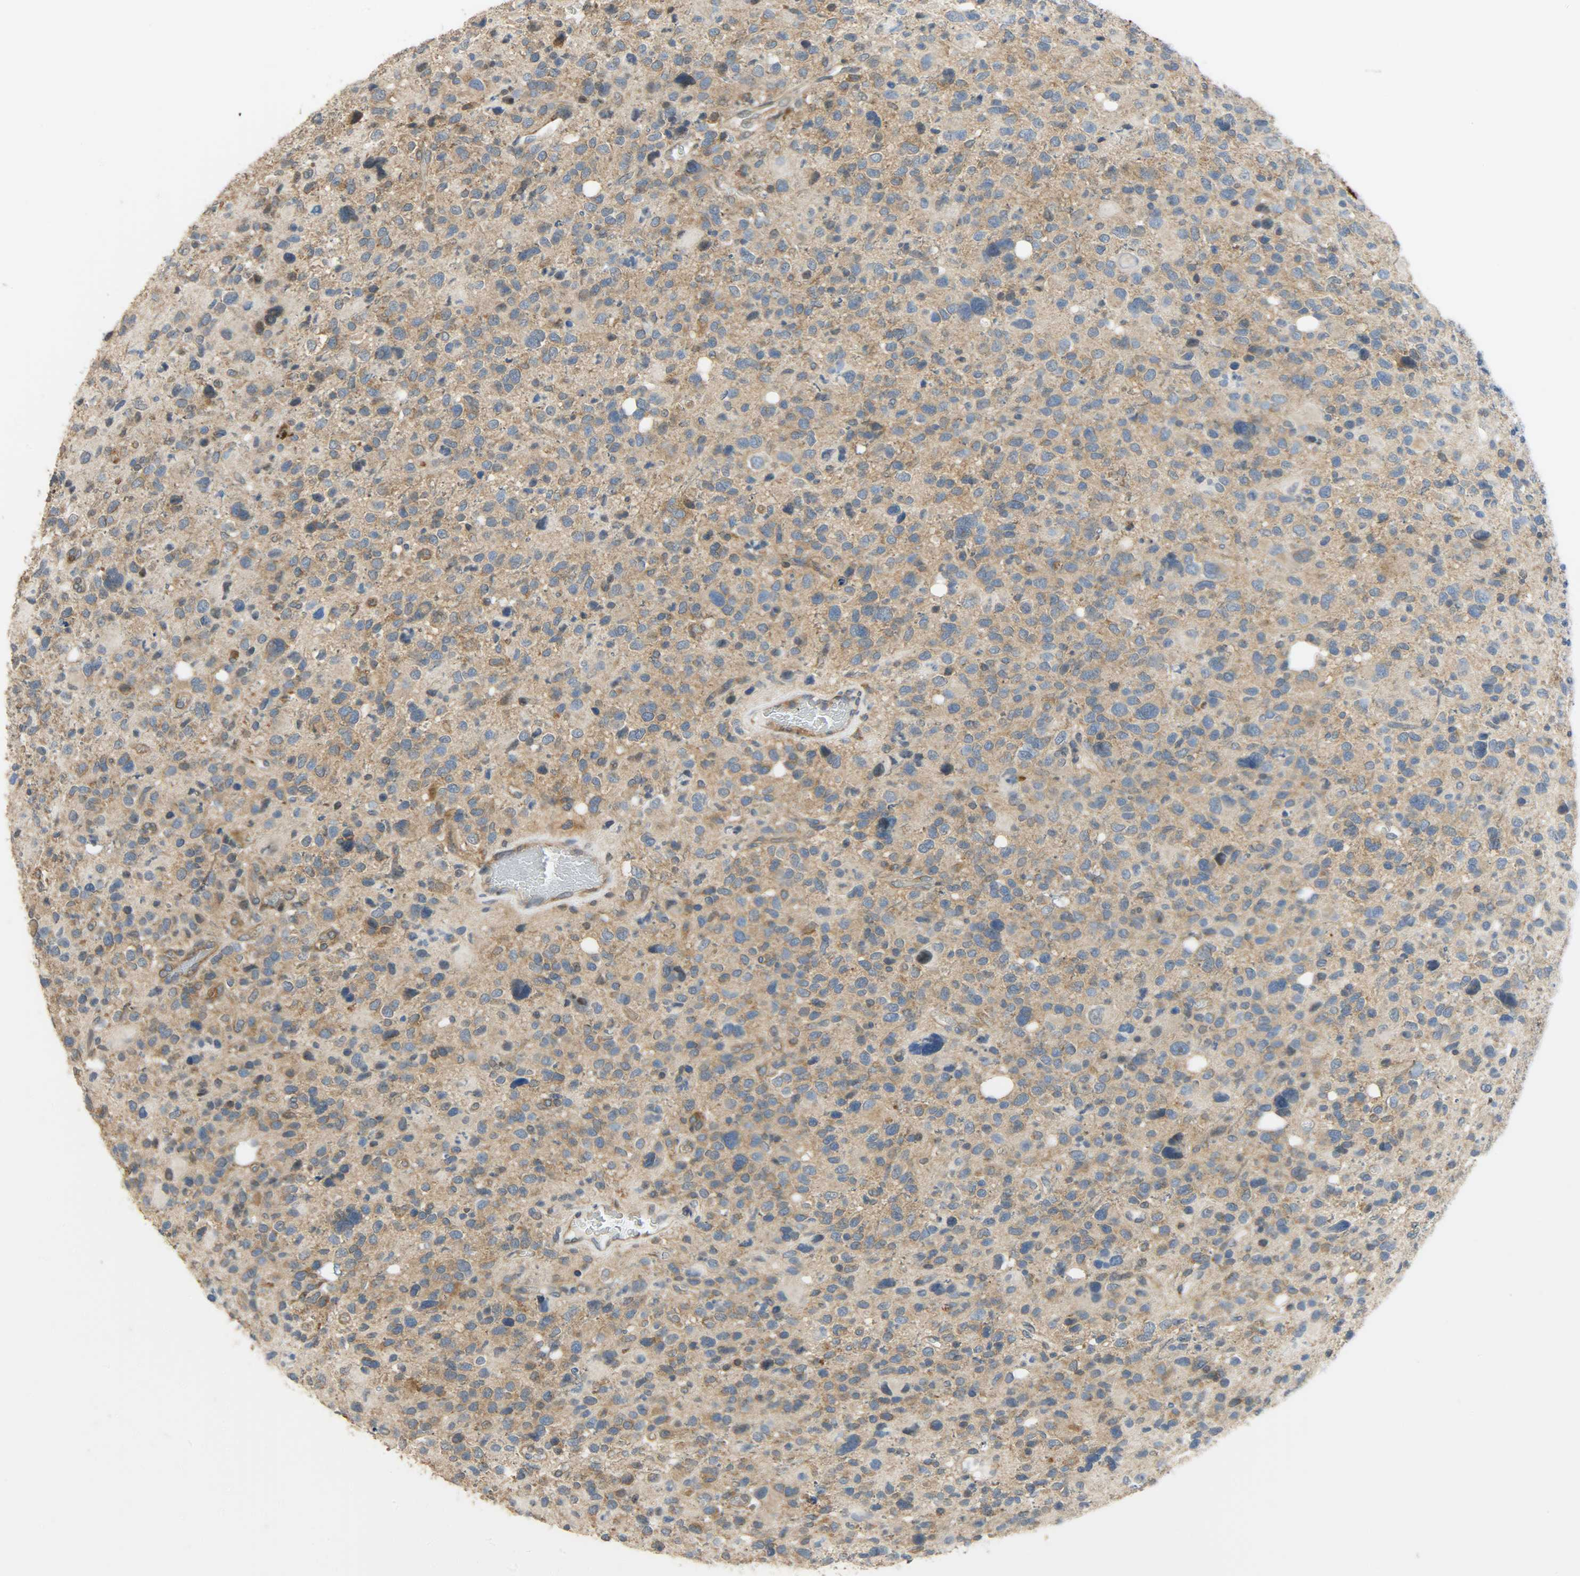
{"staining": {"intensity": "moderate", "quantity": ">75%", "location": "cytoplasmic/membranous"}, "tissue": "glioma", "cell_type": "Tumor cells", "image_type": "cancer", "snomed": [{"axis": "morphology", "description": "Glioma, malignant, High grade"}, {"axis": "topography", "description": "Brain"}], "caption": "Glioma tissue reveals moderate cytoplasmic/membranous staining in approximately >75% of tumor cells", "gene": "GIT2", "patient": {"sex": "male", "age": 48}}